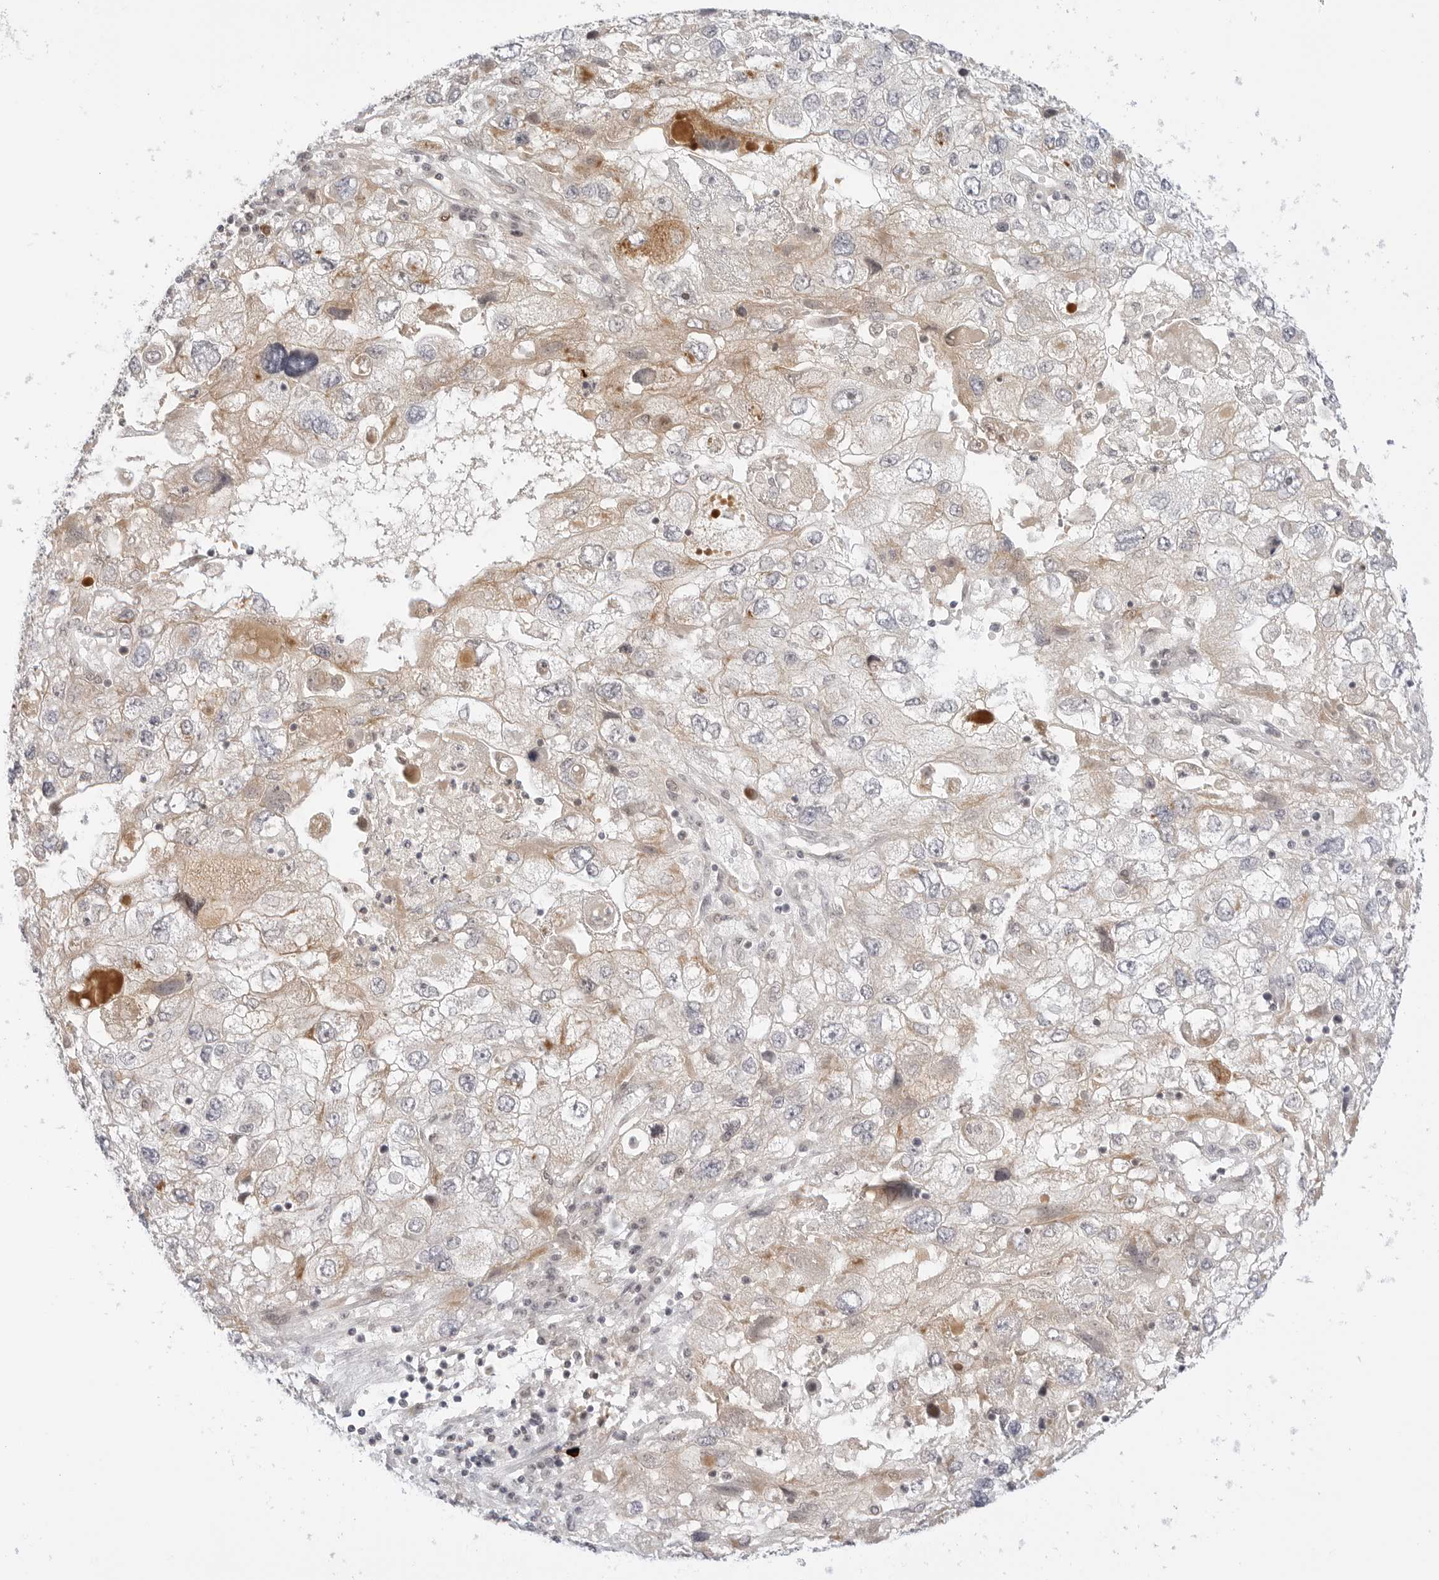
{"staining": {"intensity": "weak", "quantity": "<25%", "location": "cytoplasmic/membranous"}, "tissue": "endometrial cancer", "cell_type": "Tumor cells", "image_type": "cancer", "snomed": [{"axis": "morphology", "description": "Adenocarcinoma, NOS"}, {"axis": "topography", "description": "Endometrium"}], "caption": "This is an immunohistochemistry histopathology image of human endometrial cancer (adenocarcinoma). There is no staining in tumor cells.", "gene": "HIPK3", "patient": {"sex": "female", "age": 49}}